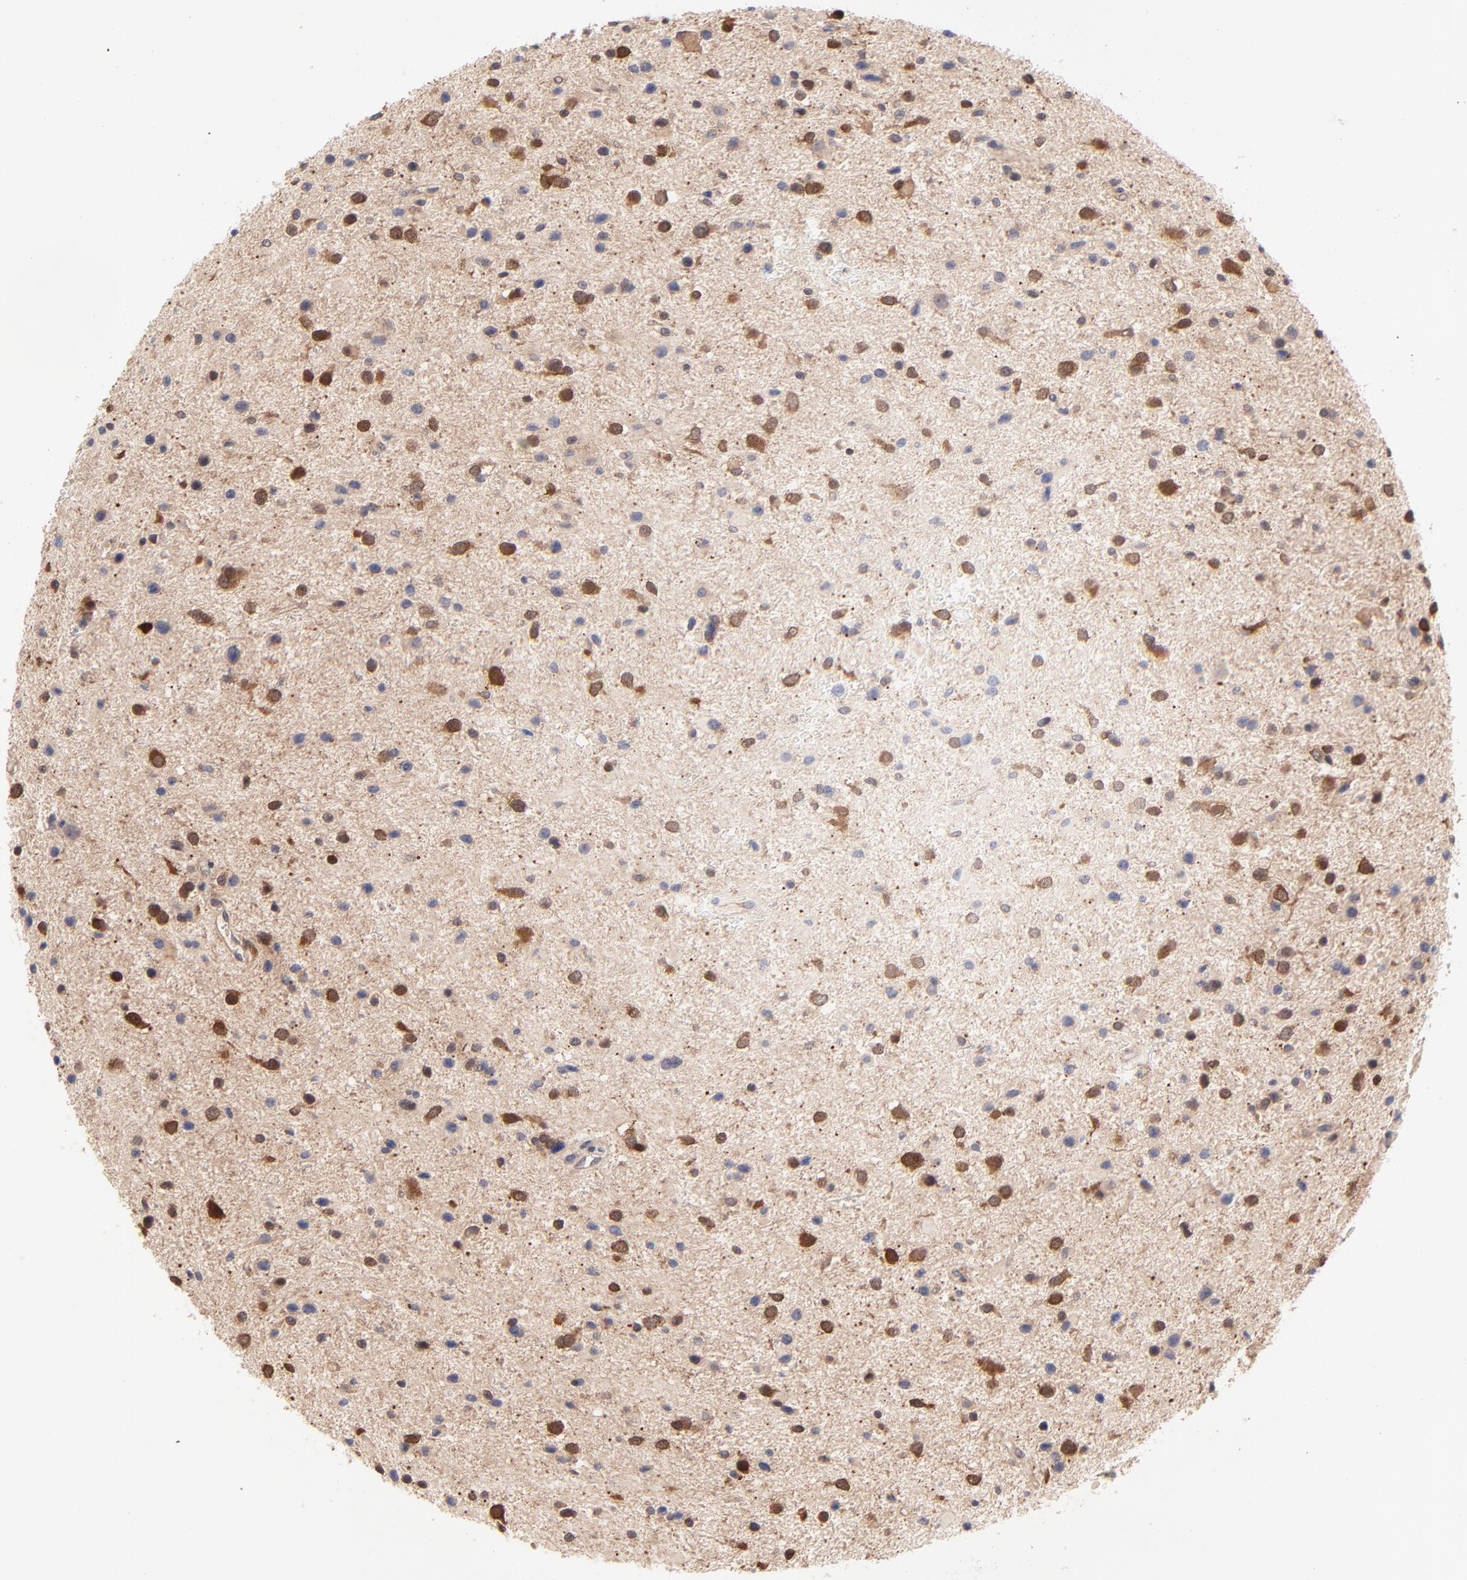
{"staining": {"intensity": "strong", "quantity": "25%-75%", "location": "cytoplasmic/membranous"}, "tissue": "glioma", "cell_type": "Tumor cells", "image_type": "cancer", "snomed": [{"axis": "morphology", "description": "Glioma, malignant, Low grade"}, {"axis": "topography", "description": "Brain"}], "caption": "Immunohistochemistry micrograph of neoplastic tissue: glioma stained using immunohistochemistry shows high levels of strong protein expression localized specifically in the cytoplasmic/membranous of tumor cells, appearing as a cytoplasmic/membranous brown color.", "gene": "GART", "patient": {"sex": "female", "age": 32}}